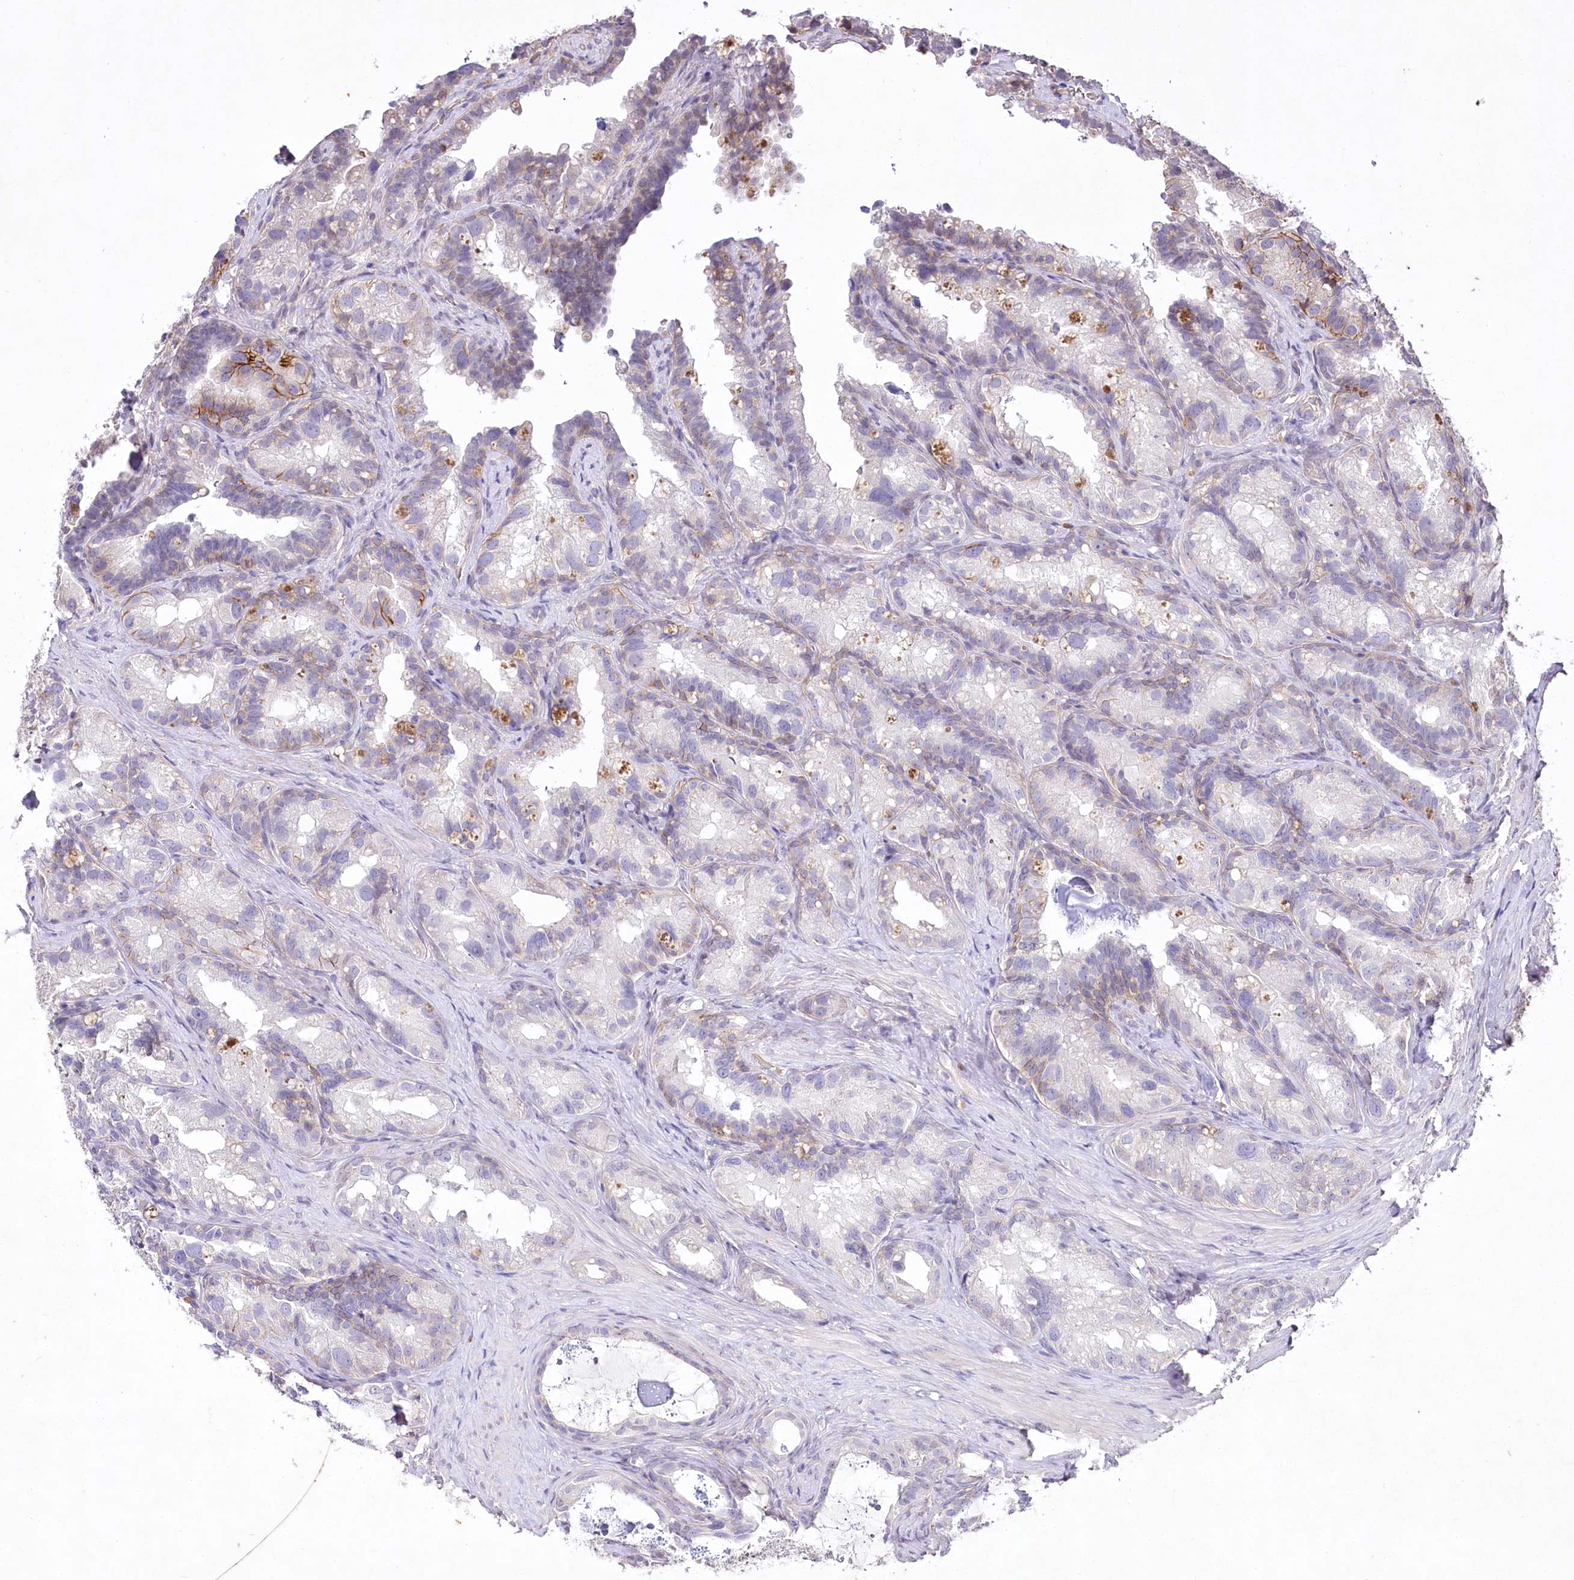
{"staining": {"intensity": "moderate", "quantity": "<25%", "location": "cytoplasmic/membranous"}, "tissue": "seminal vesicle", "cell_type": "Glandular cells", "image_type": "normal", "snomed": [{"axis": "morphology", "description": "Normal tissue, NOS"}, {"axis": "topography", "description": "Seminal veicle"}], "caption": "Normal seminal vesicle exhibits moderate cytoplasmic/membranous positivity in about <25% of glandular cells, visualized by immunohistochemistry. The protein is stained brown, and the nuclei are stained in blue (DAB IHC with brightfield microscopy, high magnification).", "gene": "ENPP1", "patient": {"sex": "male", "age": 60}}